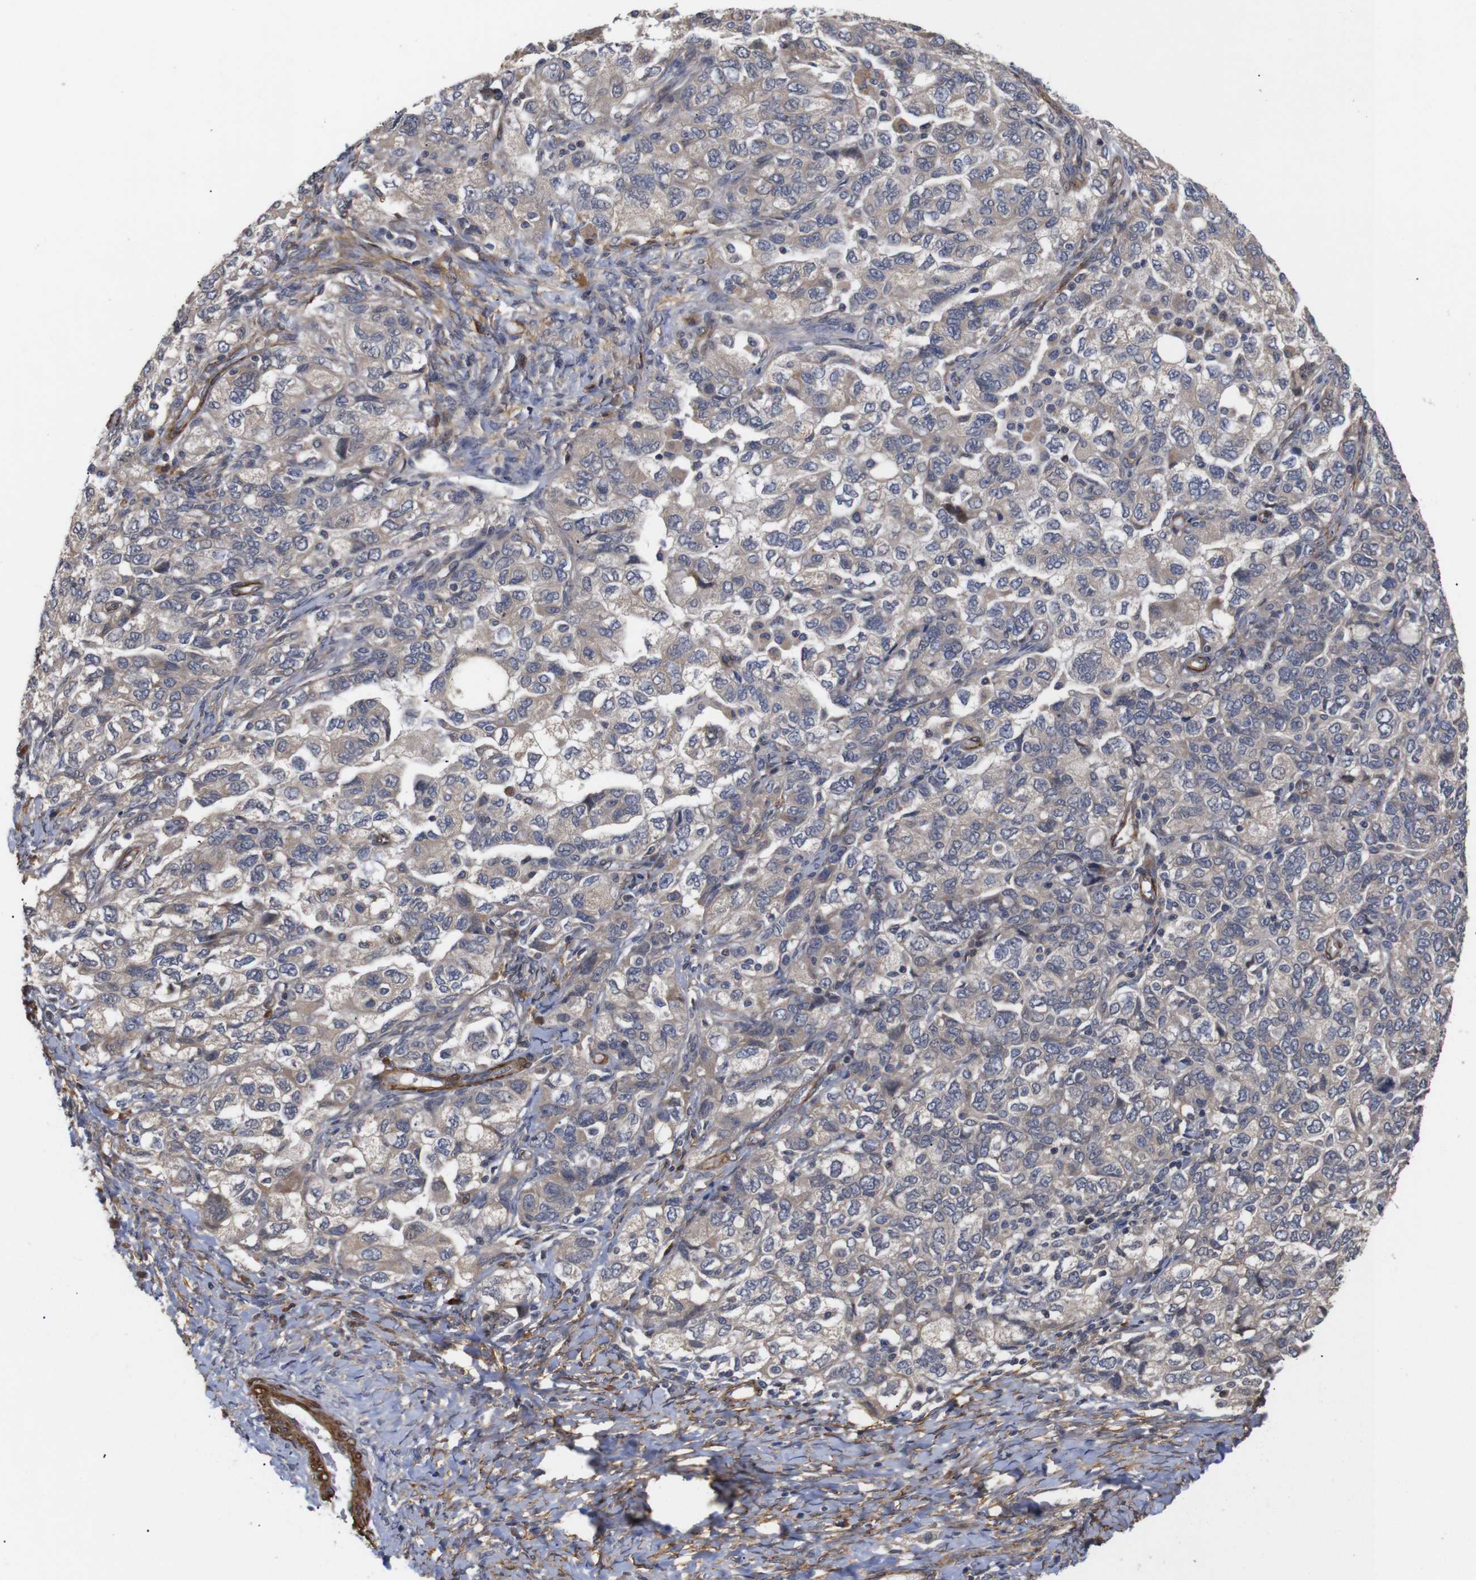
{"staining": {"intensity": "weak", "quantity": ">75%", "location": "cytoplasmic/membranous"}, "tissue": "ovarian cancer", "cell_type": "Tumor cells", "image_type": "cancer", "snomed": [{"axis": "morphology", "description": "Carcinoma, NOS"}, {"axis": "morphology", "description": "Cystadenocarcinoma, serous, NOS"}, {"axis": "topography", "description": "Ovary"}], "caption": "Weak cytoplasmic/membranous staining for a protein is present in about >75% of tumor cells of ovarian cancer using immunohistochemistry (IHC).", "gene": "PDLIM5", "patient": {"sex": "female", "age": 69}}